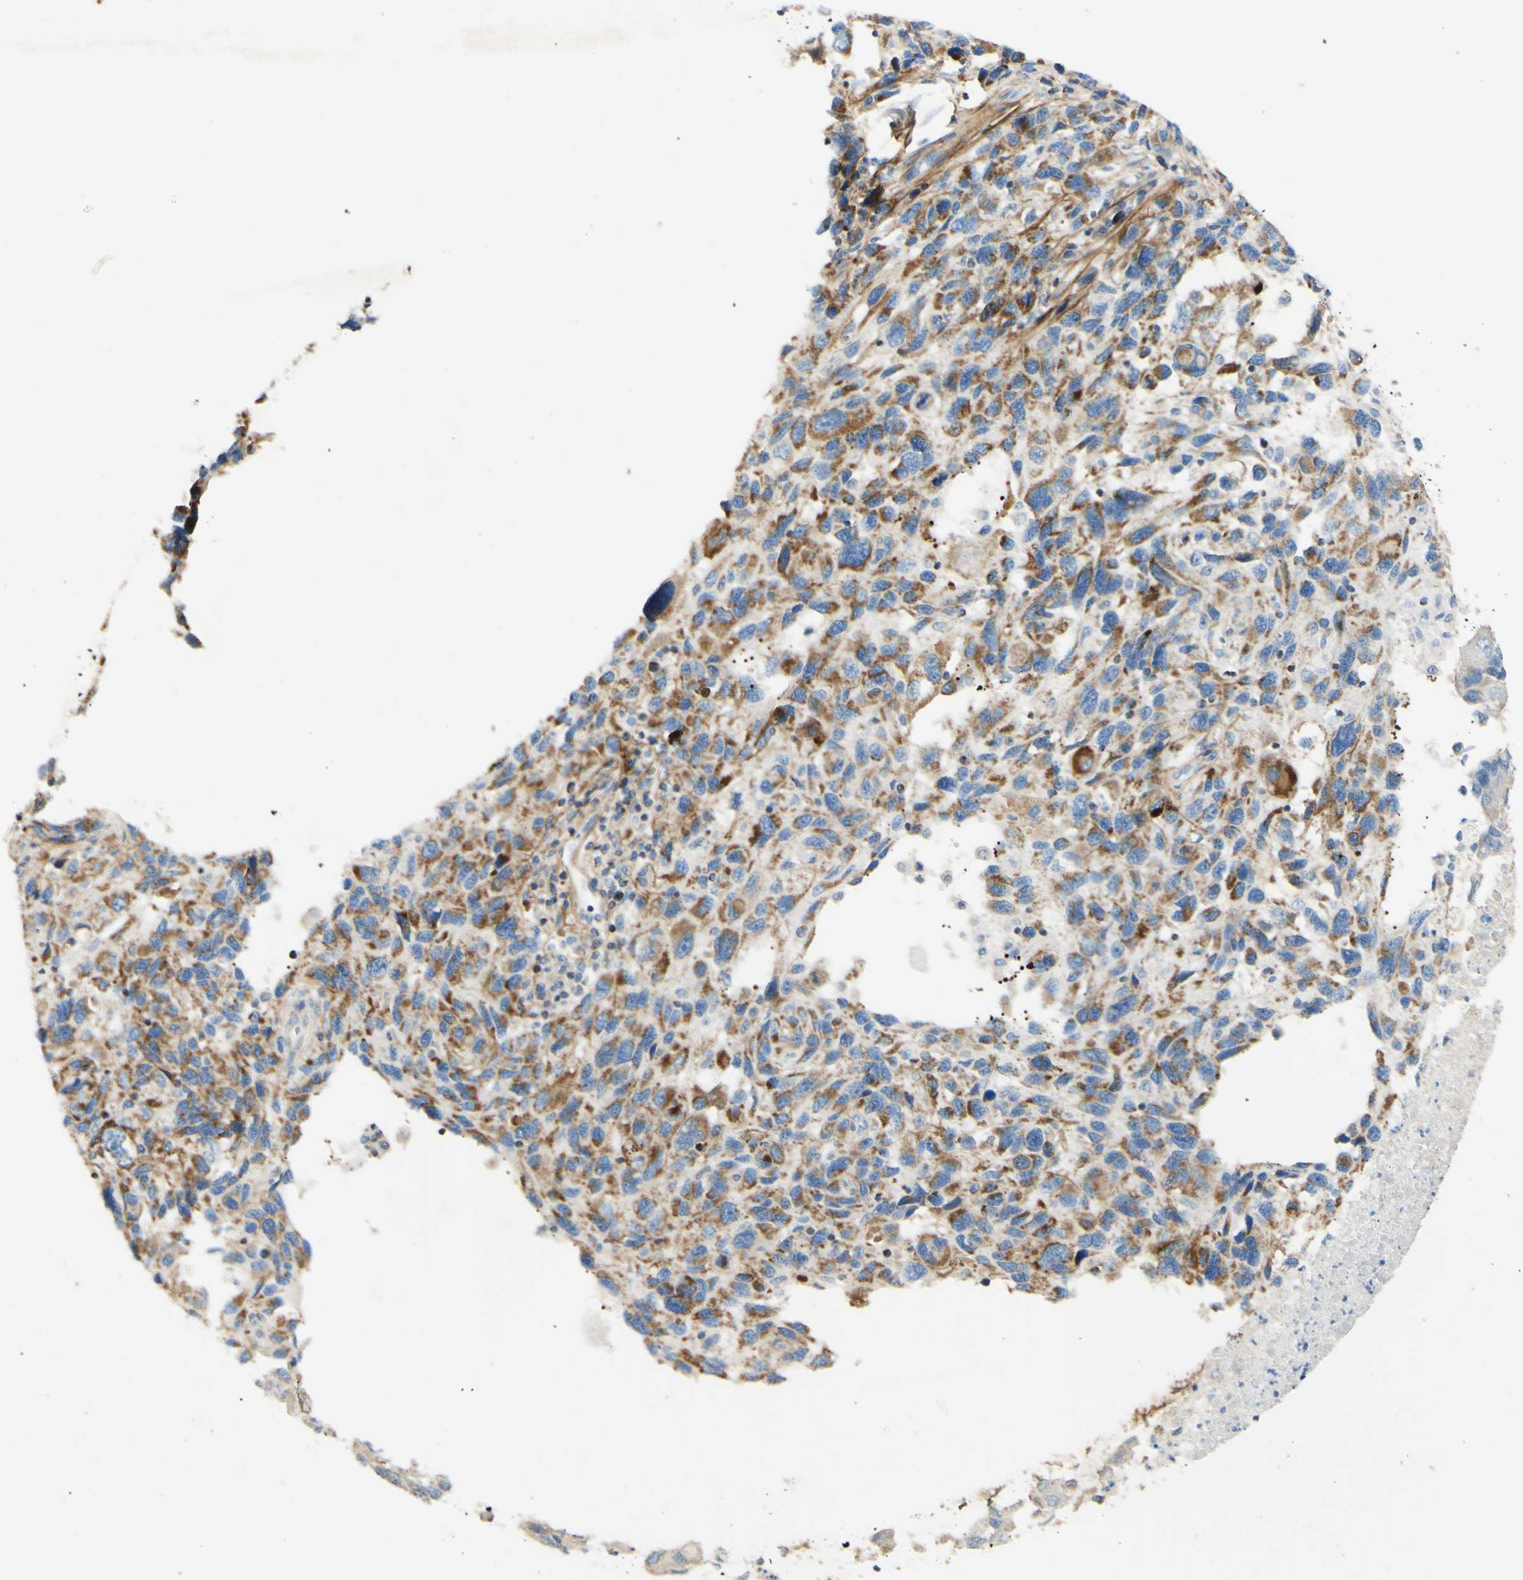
{"staining": {"intensity": "moderate", "quantity": ">75%", "location": "cytoplasmic/membranous"}, "tissue": "melanoma", "cell_type": "Tumor cells", "image_type": "cancer", "snomed": [{"axis": "morphology", "description": "Malignant melanoma, NOS"}, {"axis": "topography", "description": "Skin"}], "caption": "Malignant melanoma stained for a protein (brown) exhibits moderate cytoplasmic/membranous positive expression in approximately >75% of tumor cells.", "gene": "OXCT1", "patient": {"sex": "male", "age": 53}}